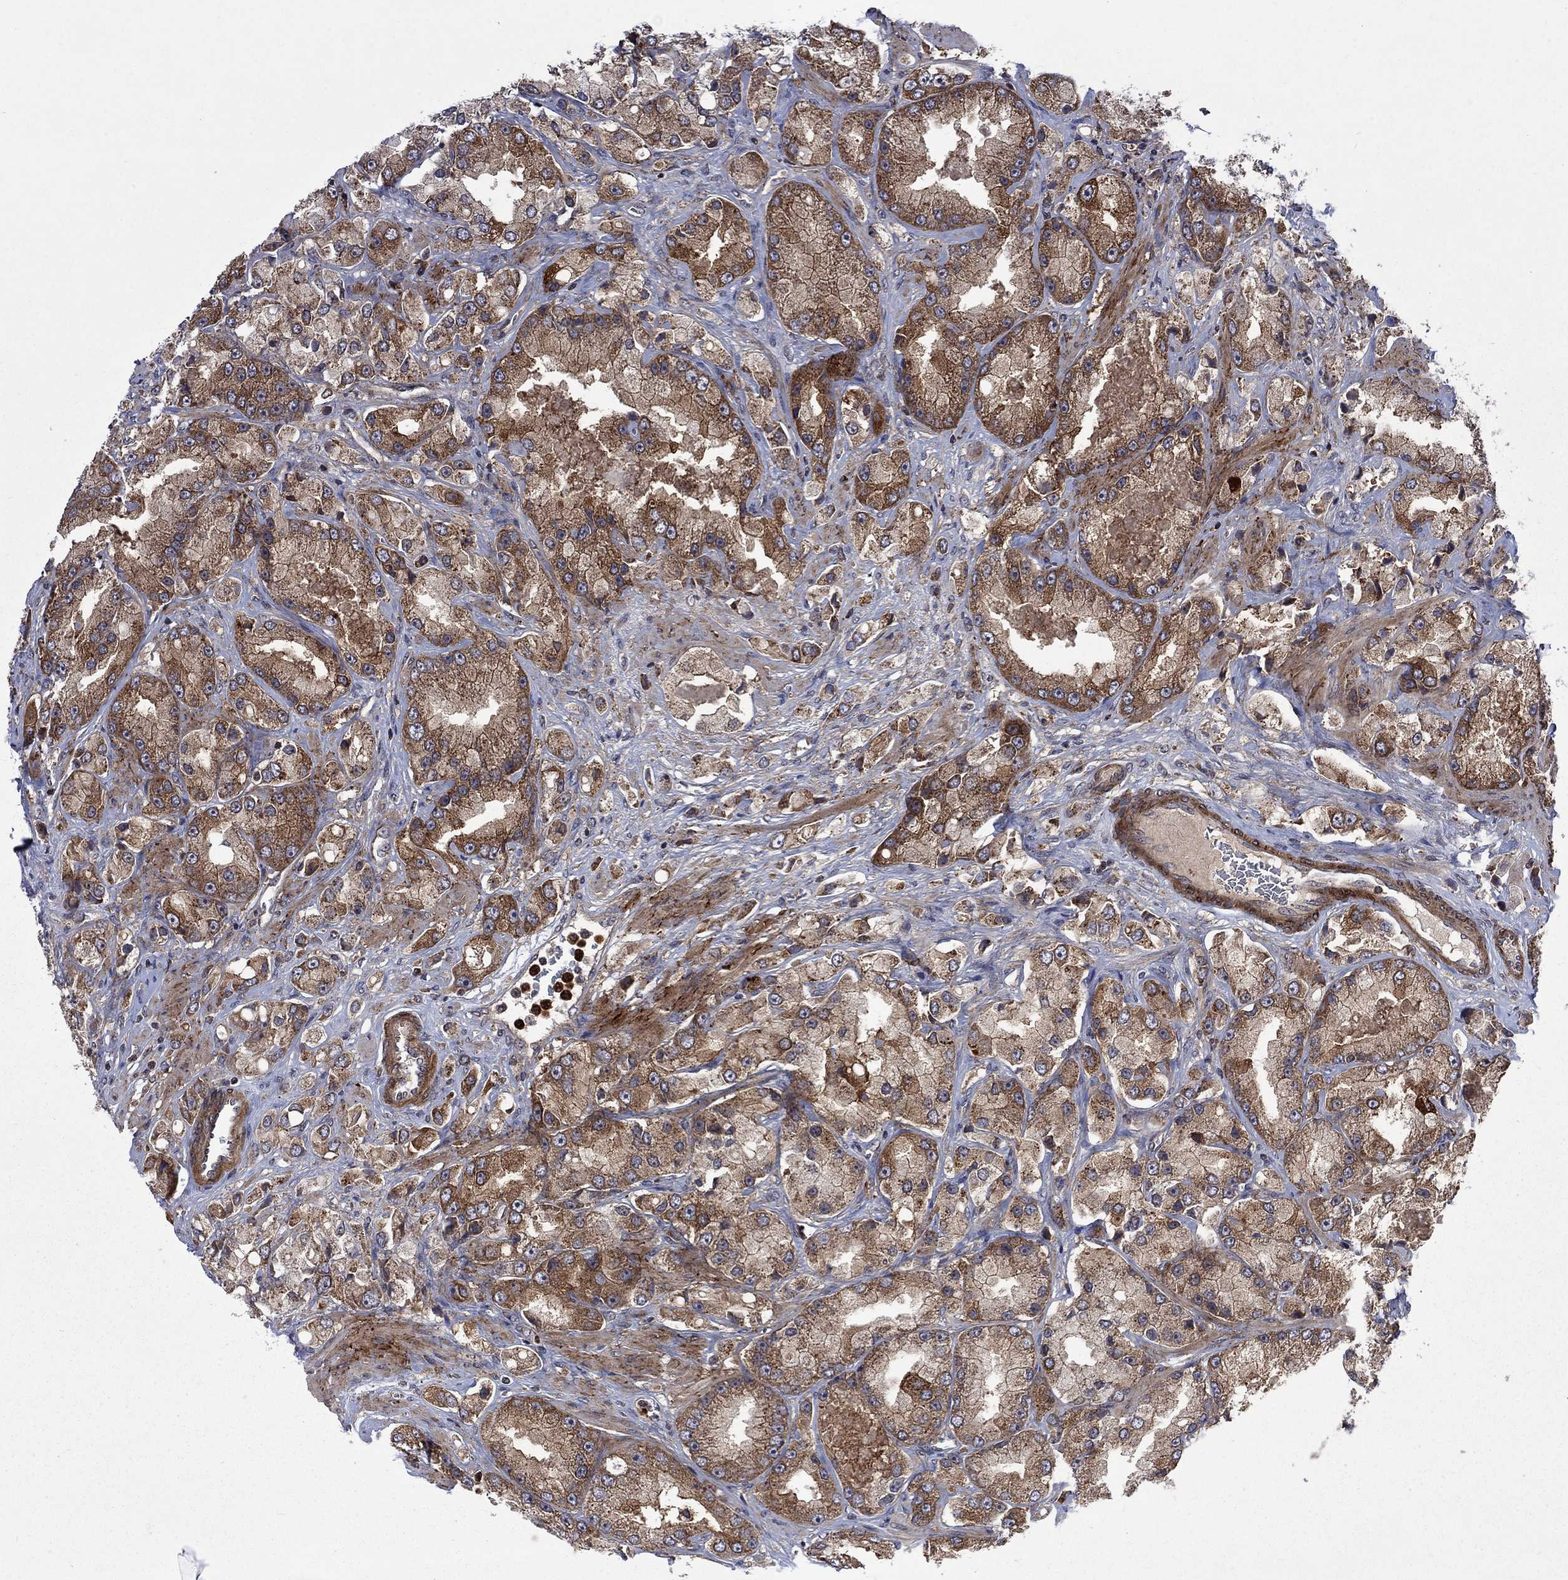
{"staining": {"intensity": "strong", "quantity": "25%-75%", "location": "cytoplasmic/membranous"}, "tissue": "prostate cancer", "cell_type": "Tumor cells", "image_type": "cancer", "snomed": [{"axis": "morphology", "description": "Adenocarcinoma, NOS"}, {"axis": "topography", "description": "Prostate and seminal vesicle, NOS"}, {"axis": "topography", "description": "Prostate"}], "caption": "Protein expression analysis of adenocarcinoma (prostate) displays strong cytoplasmic/membranous expression in approximately 25%-75% of tumor cells.", "gene": "TMEM33", "patient": {"sex": "male", "age": 64}}